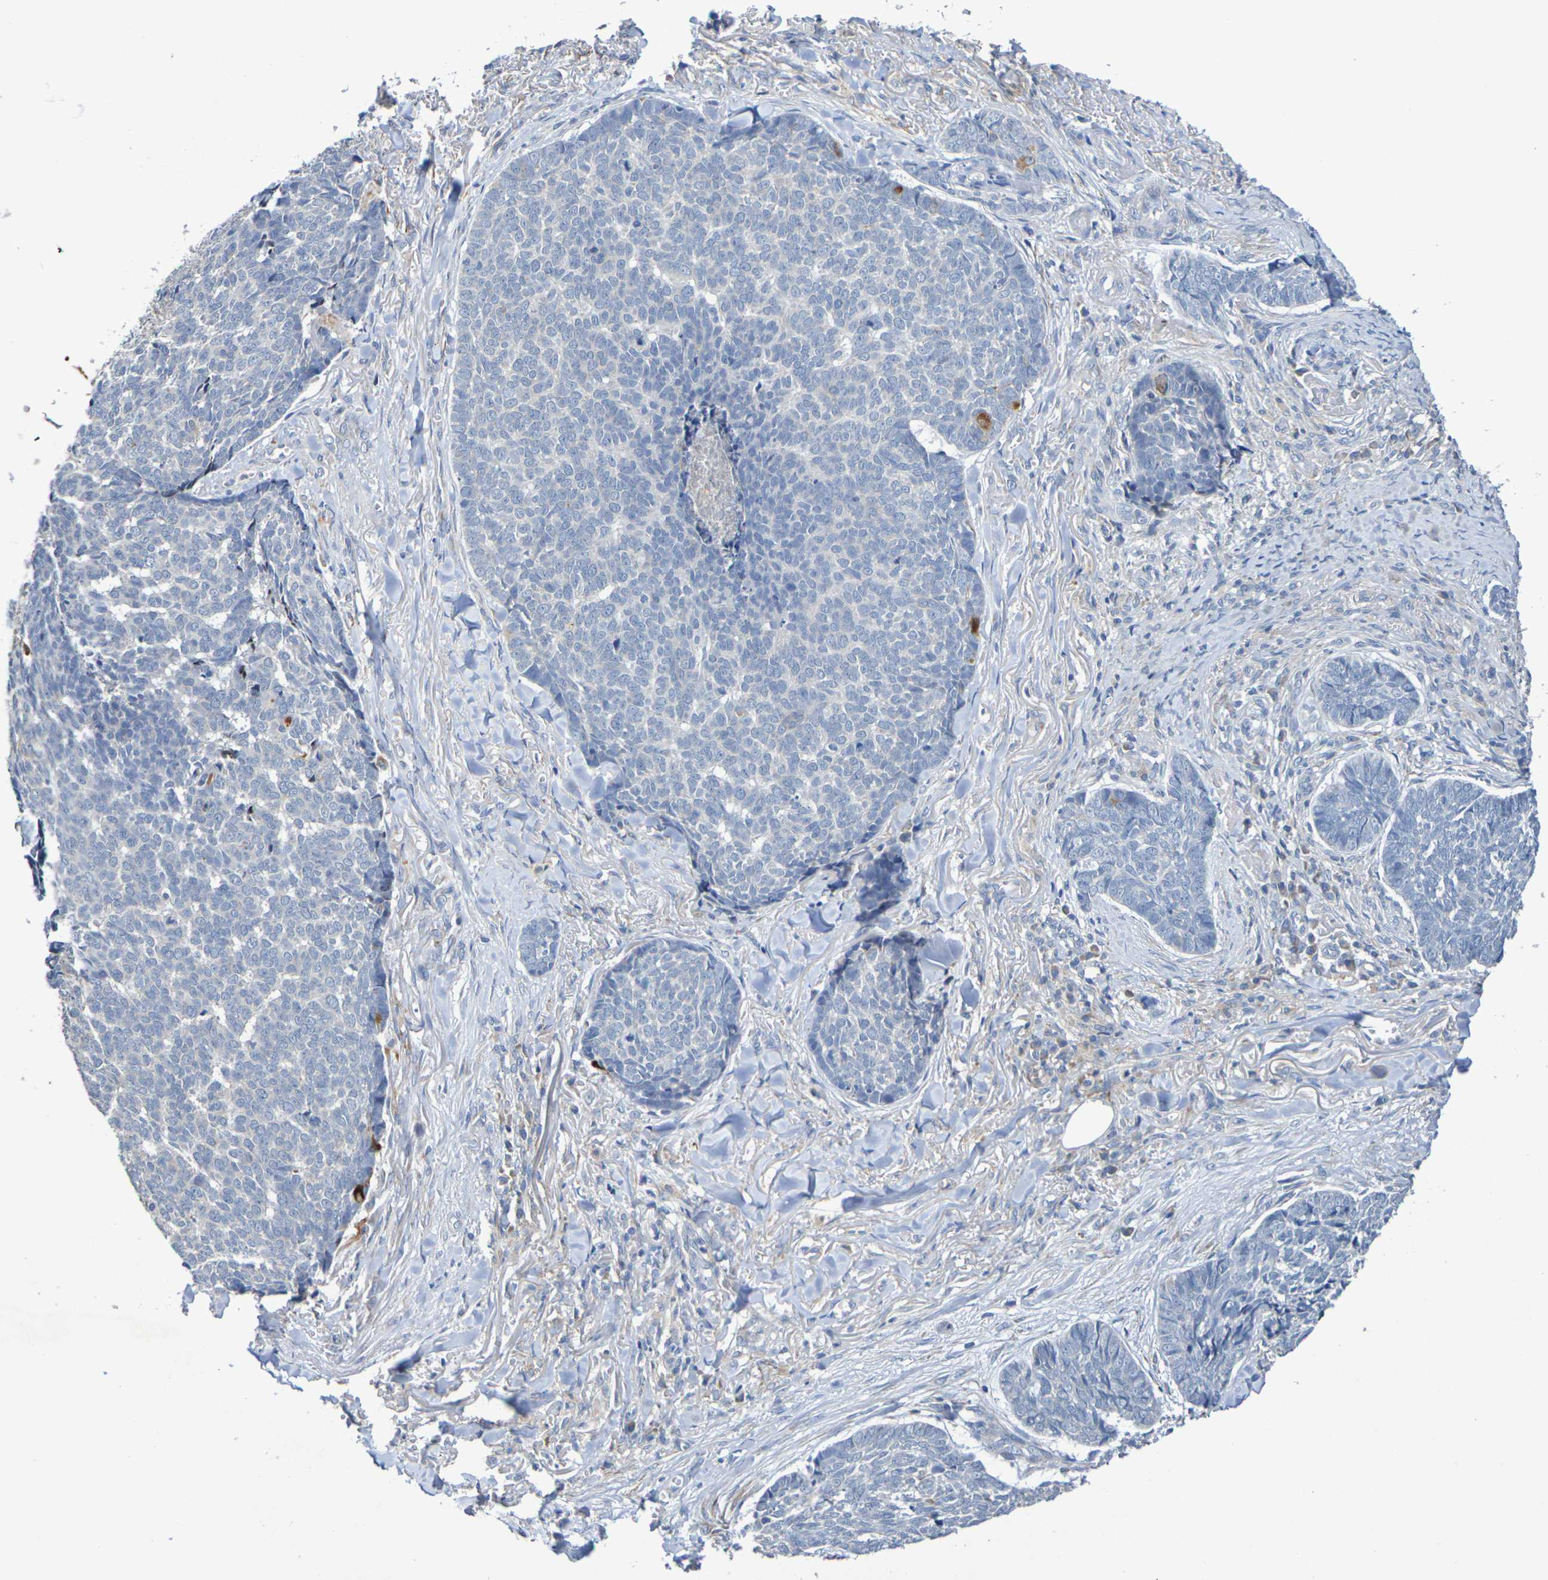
{"staining": {"intensity": "negative", "quantity": "none", "location": "none"}, "tissue": "skin cancer", "cell_type": "Tumor cells", "image_type": "cancer", "snomed": [{"axis": "morphology", "description": "Basal cell carcinoma"}, {"axis": "topography", "description": "Skin"}], "caption": "There is no significant expression in tumor cells of skin cancer.", "gene": "SDC4", "patient": {"sex": "male", "age": 84}}